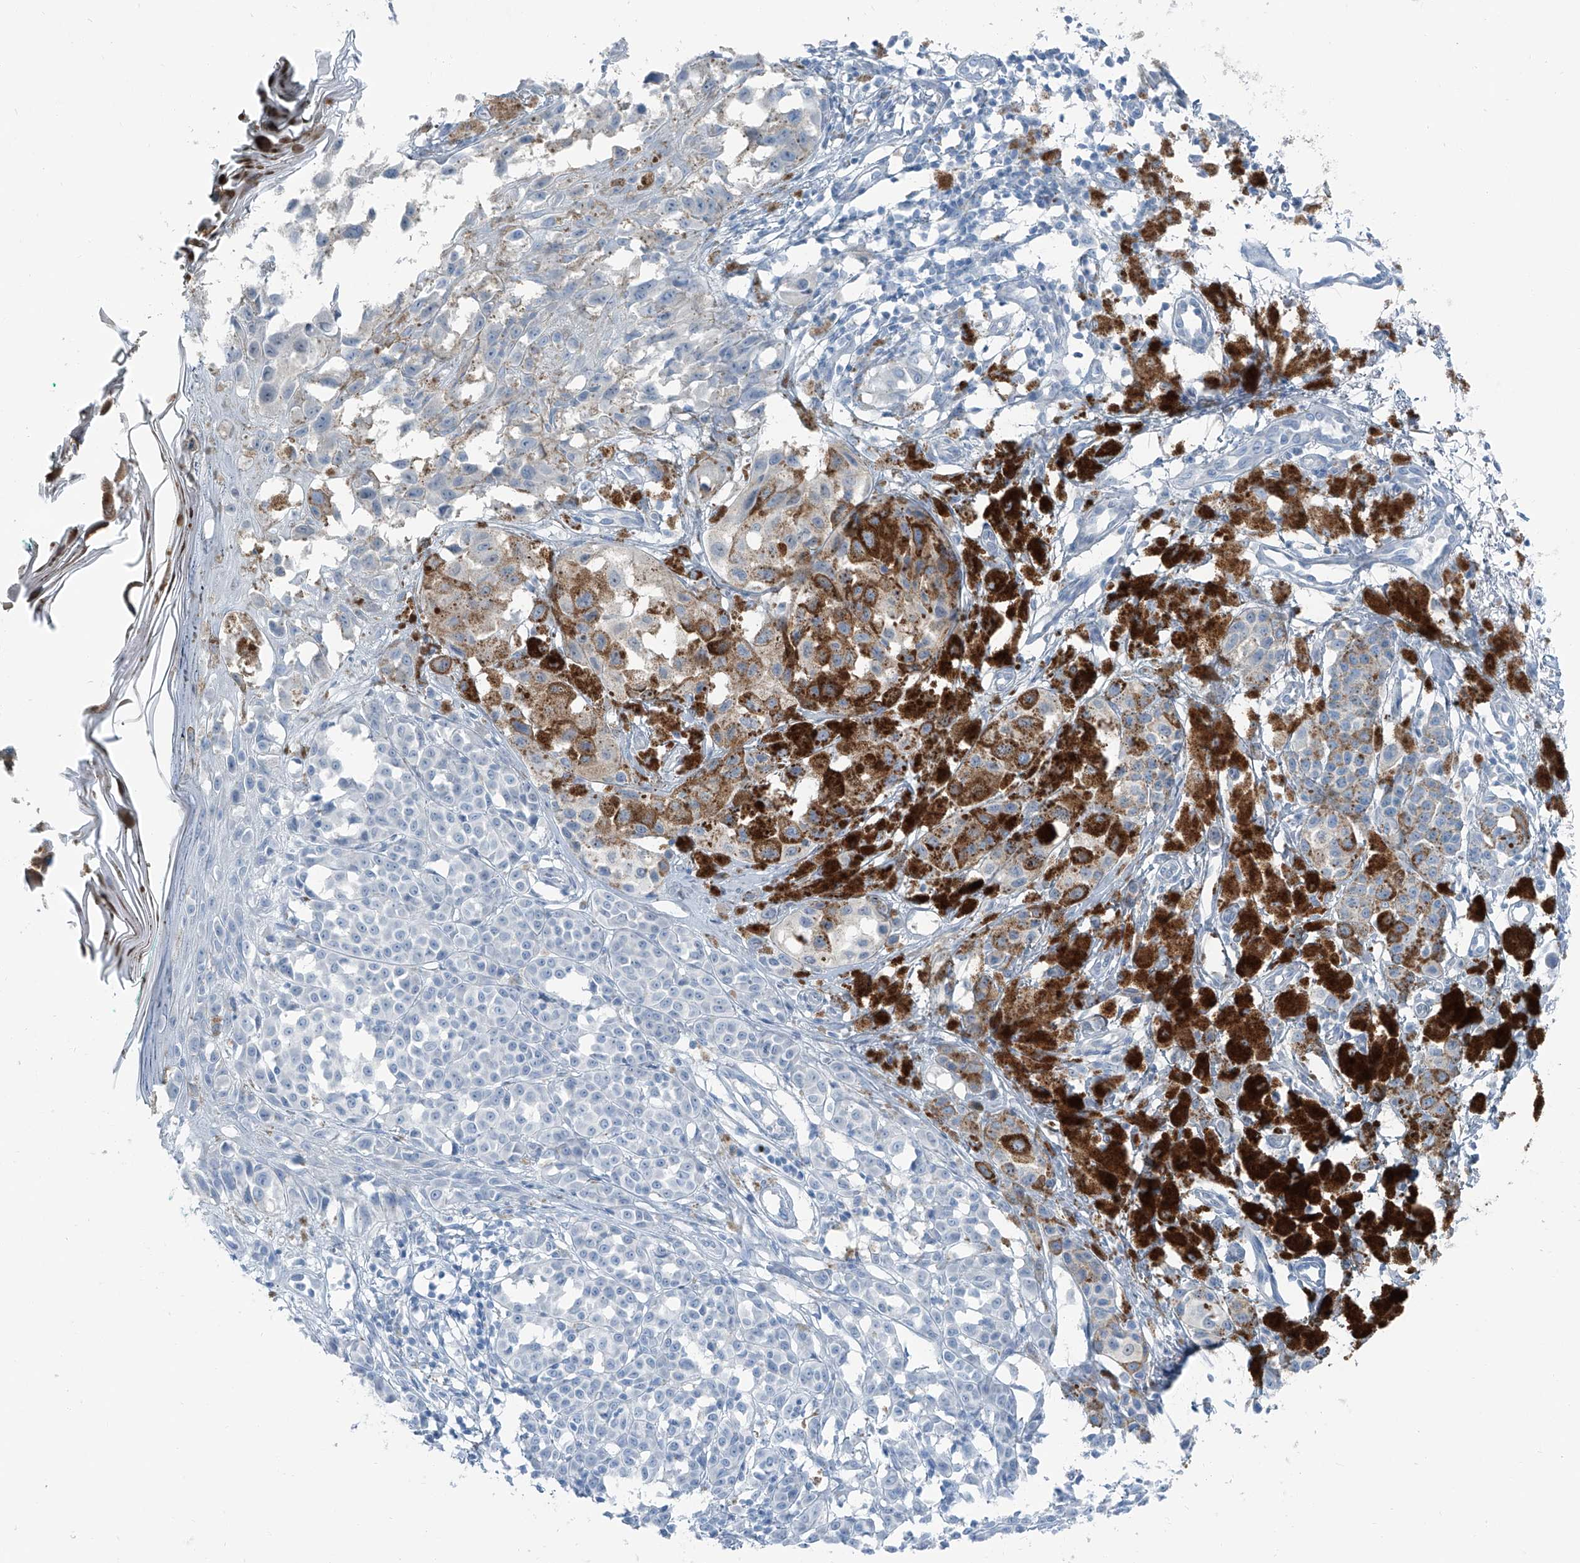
{"staining": {"intensity": "negative", "quantity": "none", "location": "none"}, "tissue": "melanoma", "cell_type": "Tumor cells", "image_type": "cancer", "snomed": [{"axis": "morphology", "description": "Malignant melanoma, NOS"}, {"axis": "topography", "description": "Skin of leg"}], "caption": "DAB immunohistochemical staining of human melanoma demonstrates no significant staining in tumor cells.", "gene": "RGN", "patient": {"sex": "female", "age": 72}}